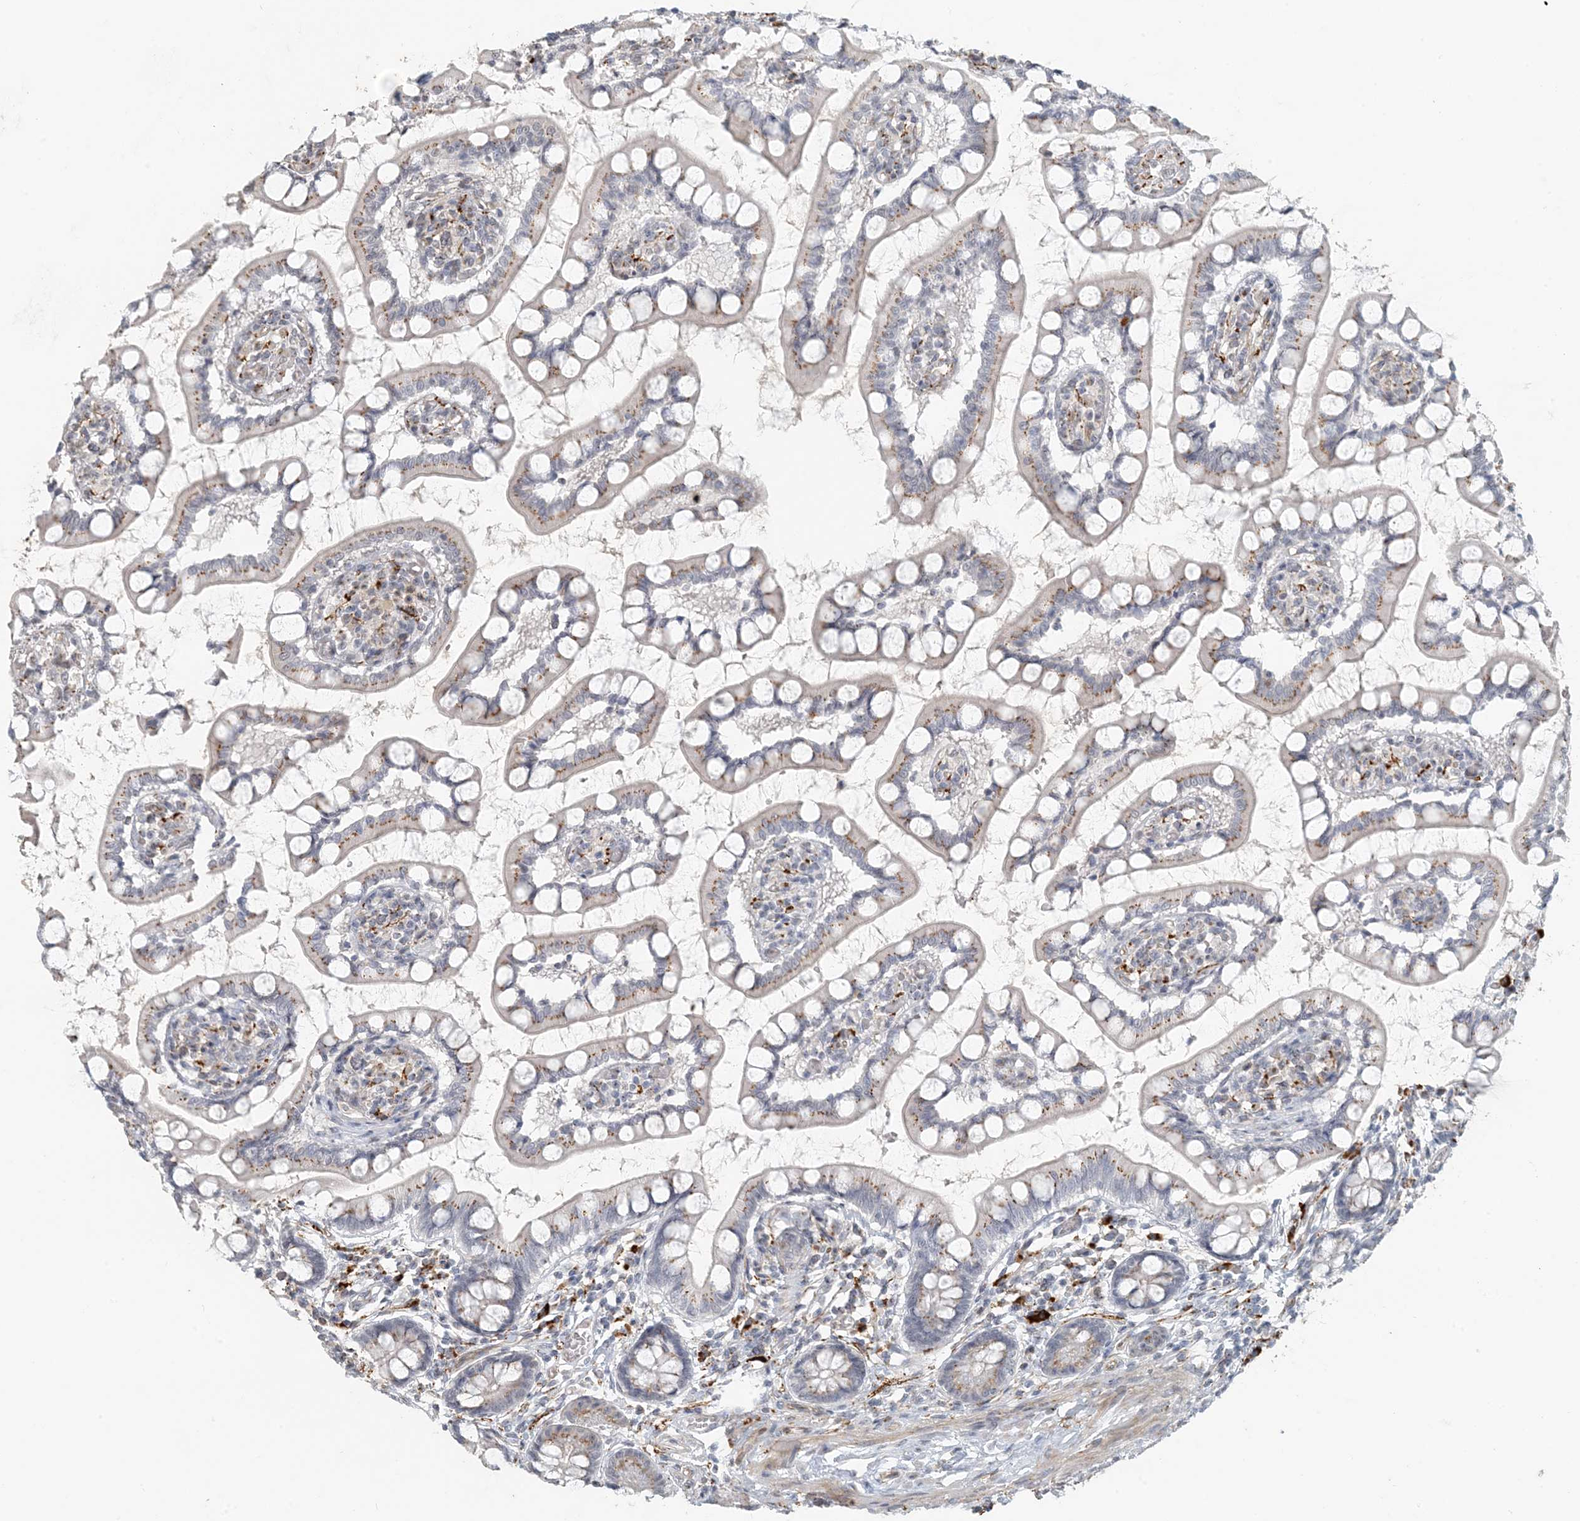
{"staining": {"intensity": "strong", "quantity": "25%-75%", "location": "cytoplasmic/membranous"}, "tissue": "small intestine", "cell_type": "Glandular cells", "image_type": "normal", "snomed": [{"axis": "morphology", "description": "Normal tissue, NOS"}, {"axis": "topography", "description": "Small intestine"}], "caption": "This is a micrograph of immunohistochemistry staining of unremarkable small intestine, which shows strong staining in the cytoplasmic/membranous of glandular cells.", "gene": "ZCCHC4", "patient": {"sex": "male", "age": 52}}